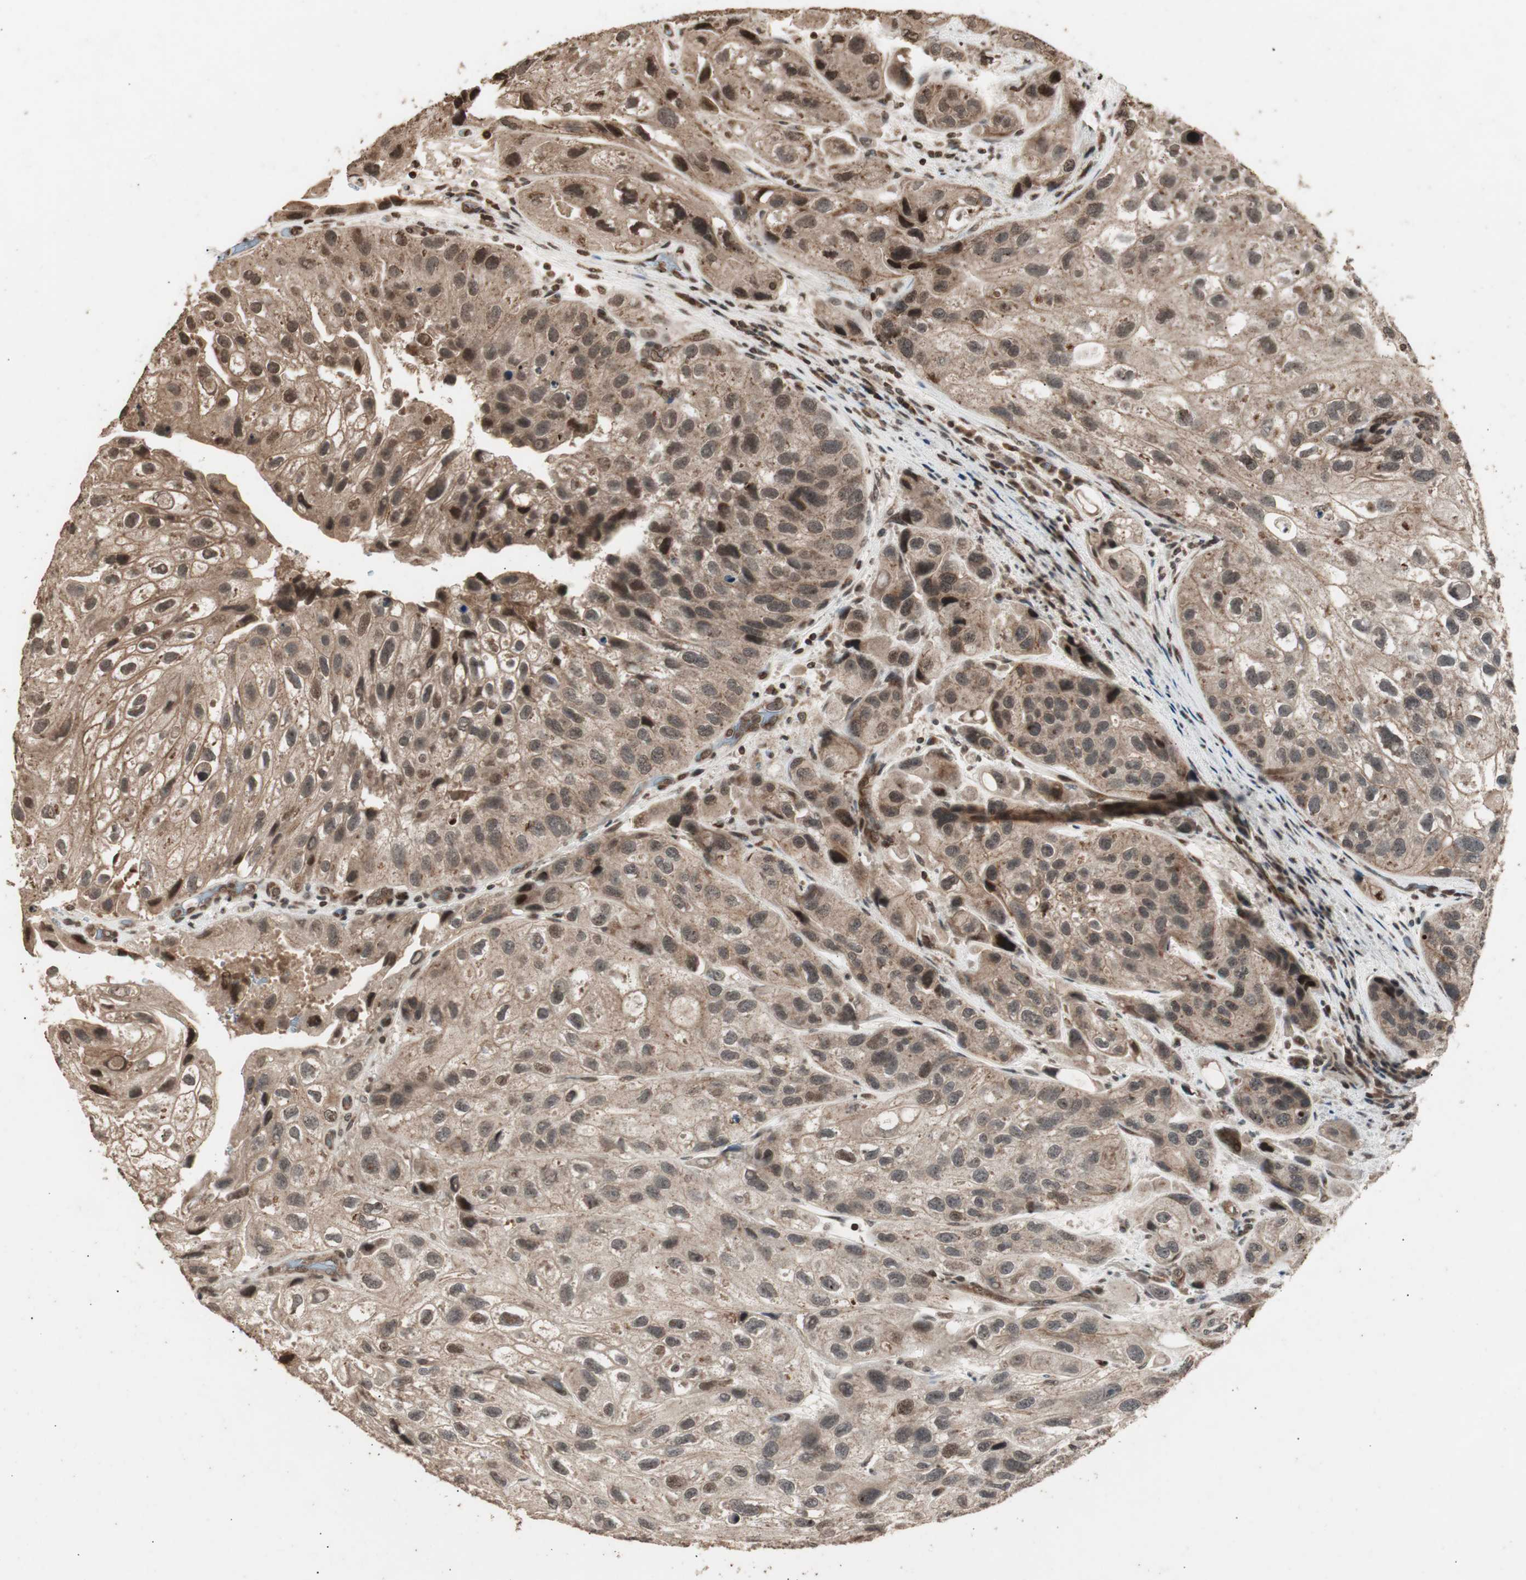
{"staining": {"intensity": "moderate", "quantity": ">75%", "location": "cytoplasmic/membranous,nuclear"}, "tissue": "urothelial cancer", "cell_type": "Tumor cells", "image_type": "cancer", "snomed": [{"axis": "morphology", "description": "Urothelial carcinoma, High grade"}, {"axis": "topography", "description": "Urinary bladder"}], "caption": "Urothelial cancer was stained to show a protein in brown. There is medium levels of moderate cytoplasmic/membranous and nuclear staining in about >75% of tumor cells. Nuclei are stained in blue.", "gene": "ZFC3H1", "patient": {"sex": "female", "age": 64}}